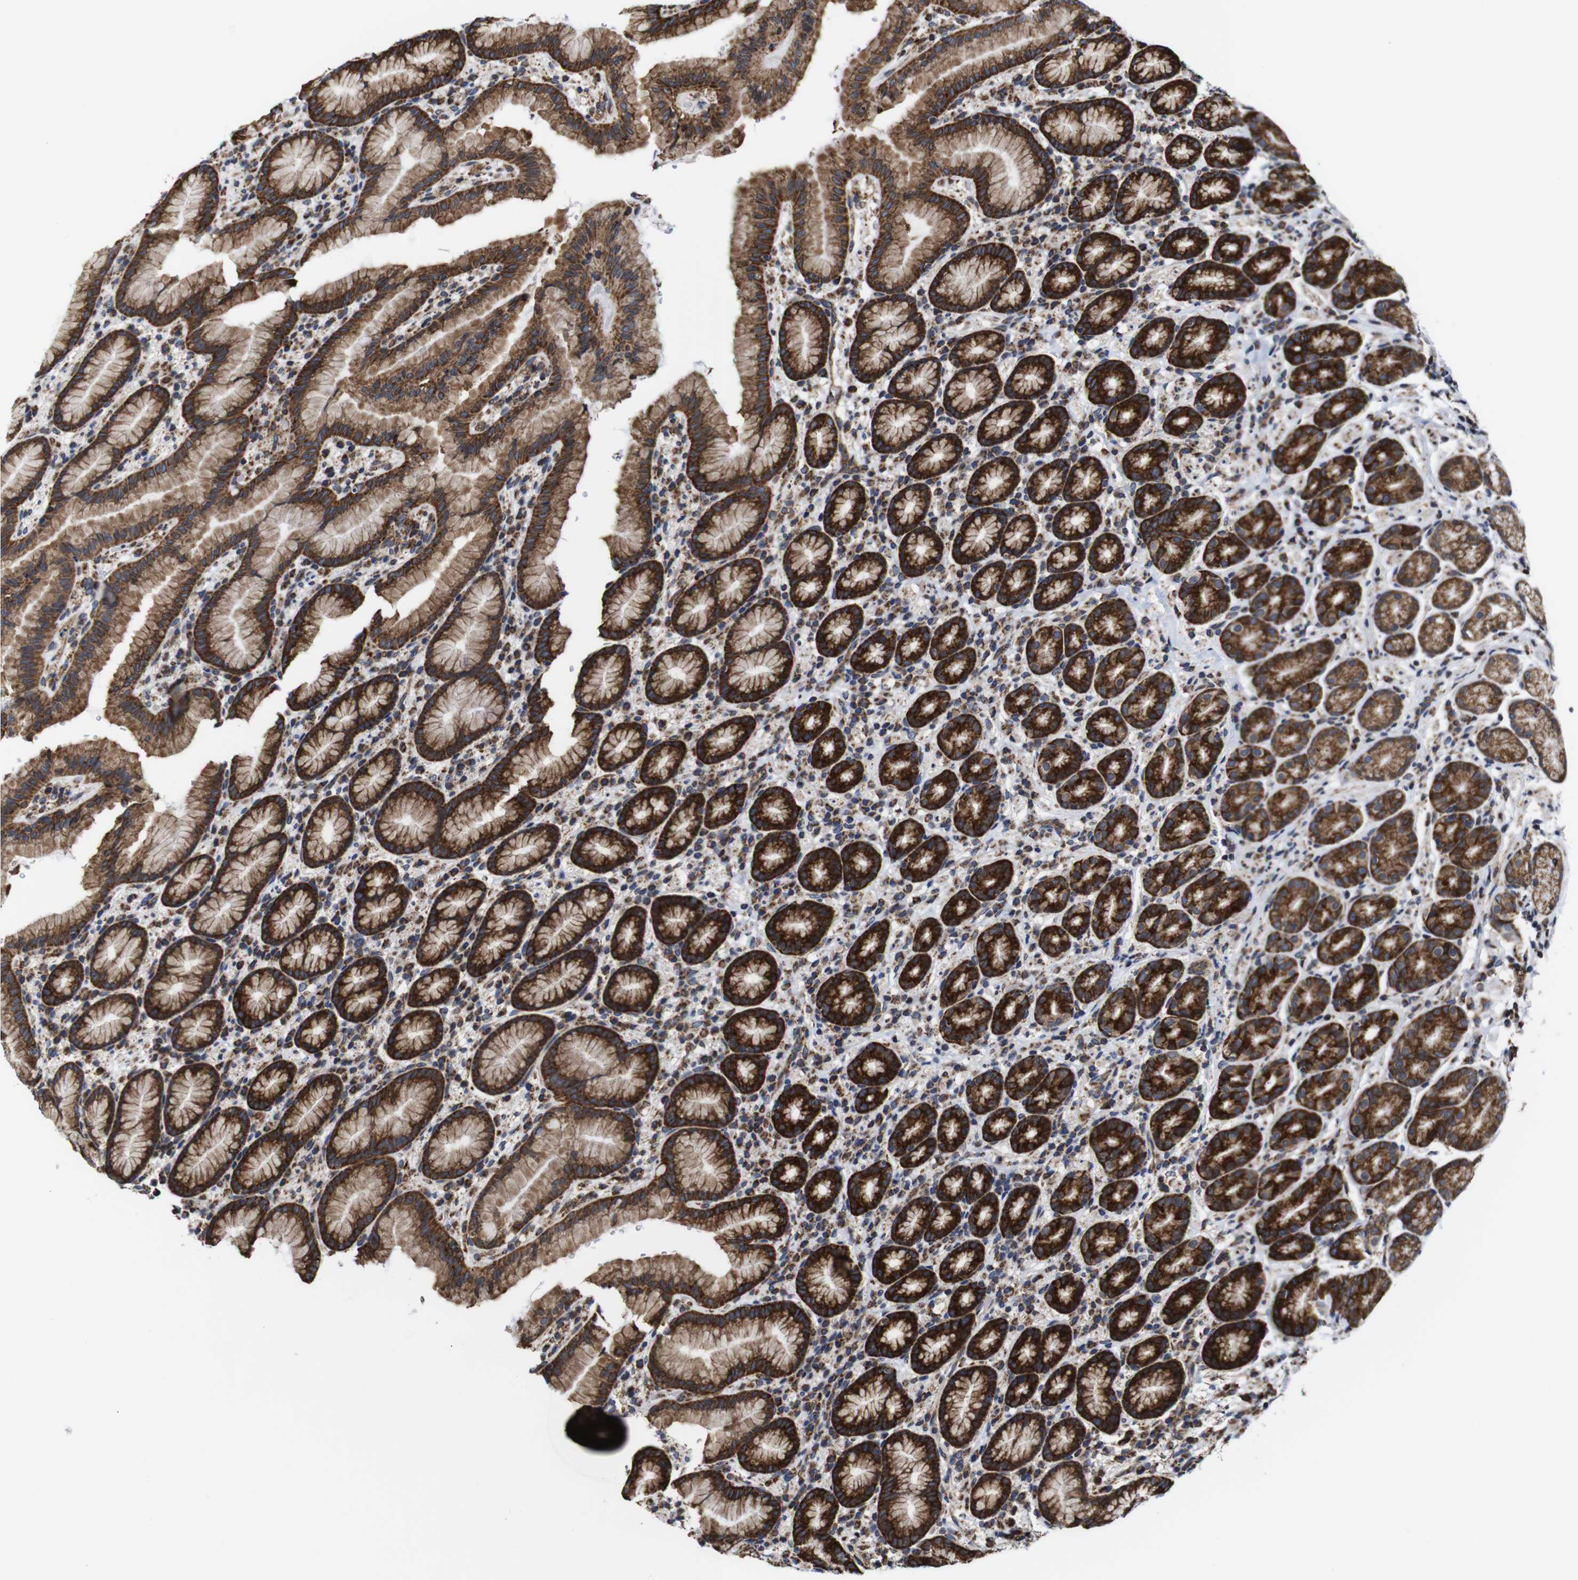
{"staining": {"intensity": "strong", "quantity": ">75%", "location": "cytoplasmic/membranous"}, "tissue": "stomach", "cell_type": "Glandular cells", "image_type": "normal", "snomed": [{"axis": "morphology", "description": "Normal tissue, NOS"}, {"axis": "topography", "description": "Stomach, lower"}], "caption": "Benign stomach demonstrates strong cytoplasmic/membranous positivity in approximately >75% of glandular cells, visualized by immunohistochemistry.", "gene": "C17orf80", "patient": {"sex": "male", "age": 52}}